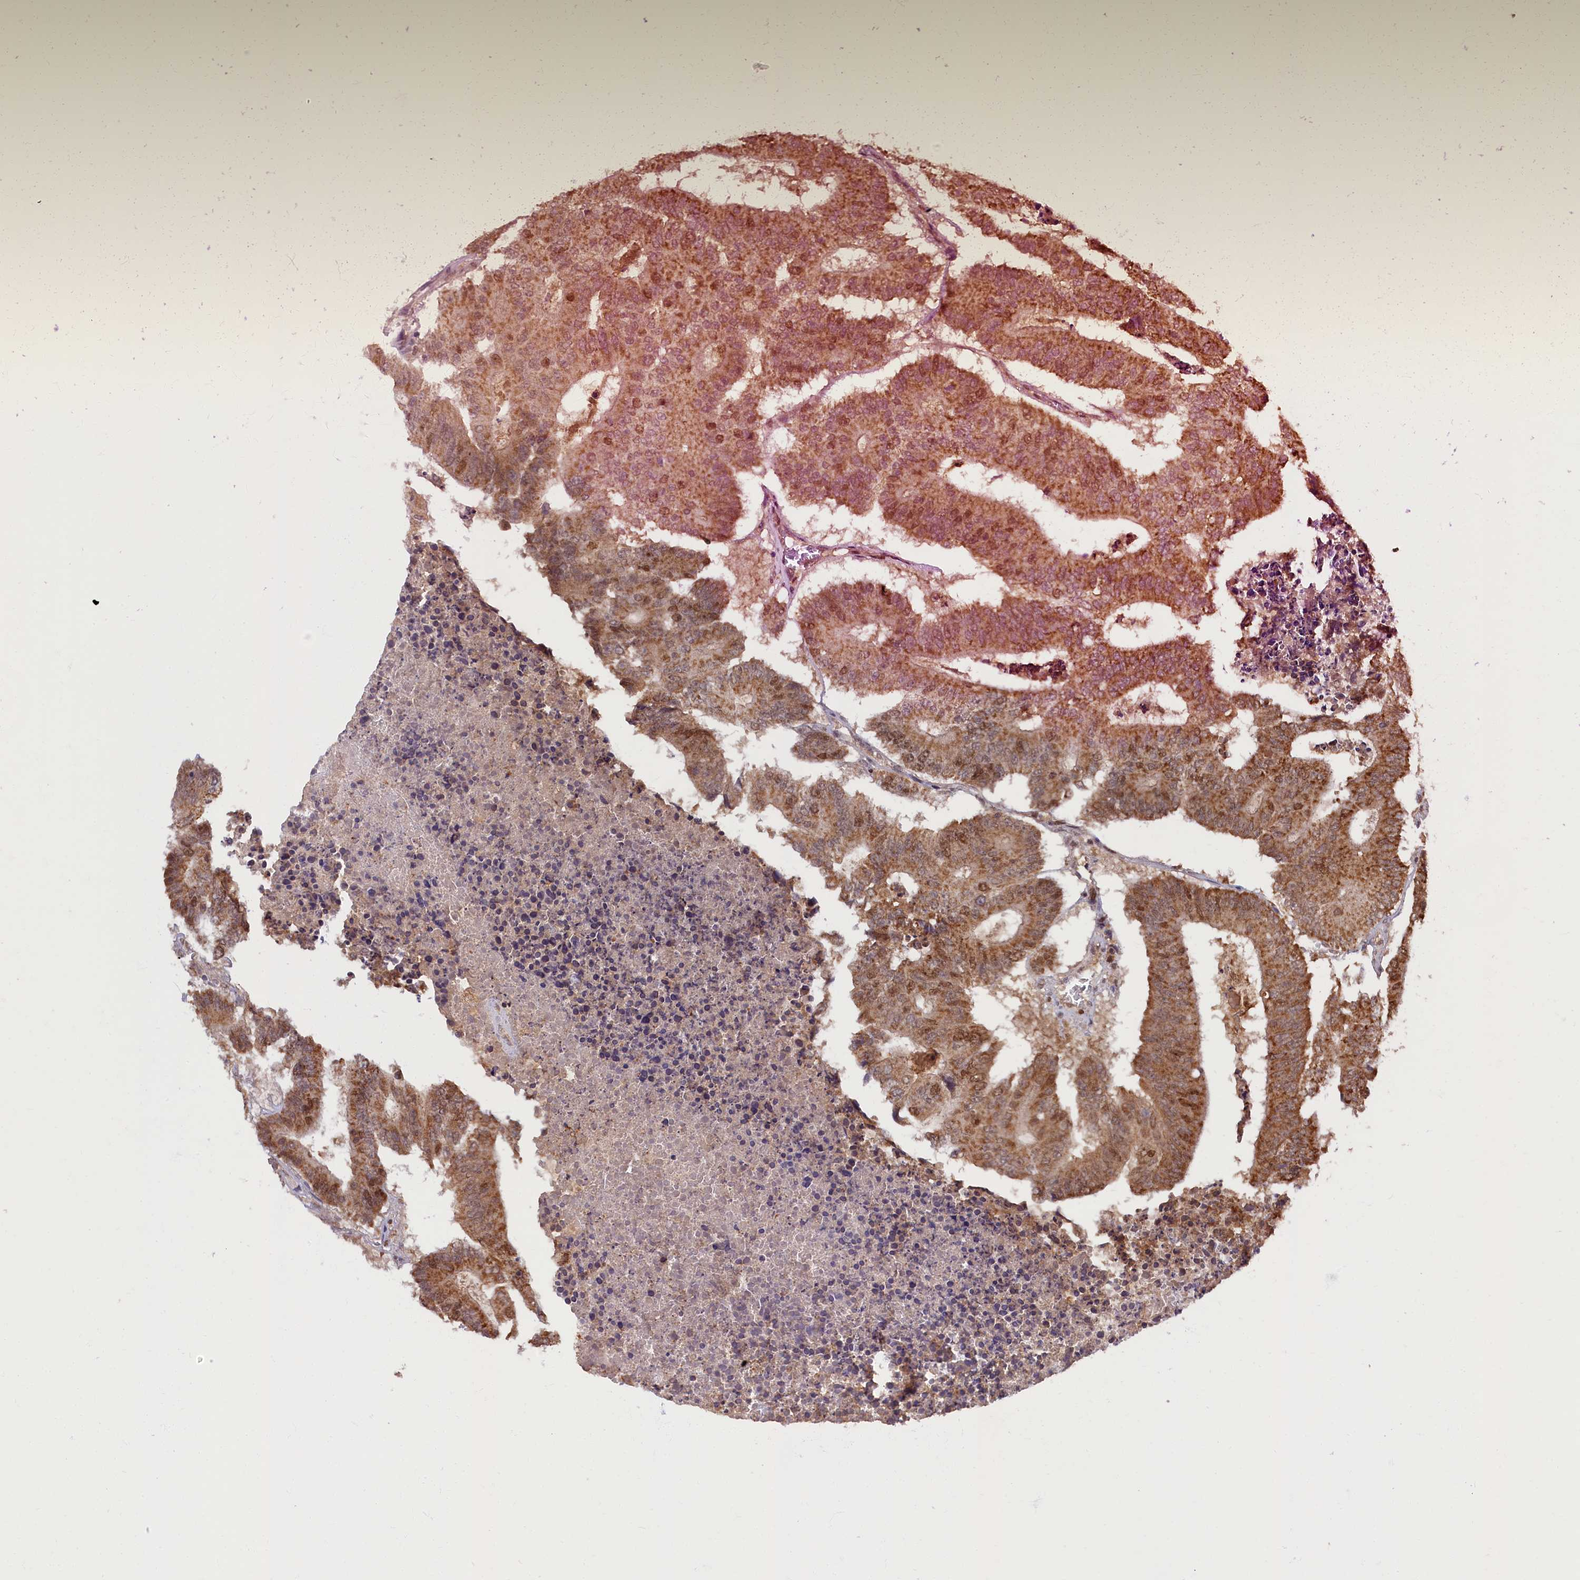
{"staining": {"intensity": "moderate", "quantity": ">75%", "location": "cytoplasmic/membranous,nuclear"}, "tissue": "colorectal cancer", "cell_type": "Tumor cells", "image_type": "cancer", "snomed": [{"axis": "morphology", "description": "Adenocarcinoma, NOS"}, {"axis": "topography", "description": "Colon"}], "caption": "Adenocarcinoma (colorectal) stained with a brown dye exhibits moderate cytoplasmic/membranous and nuclear positive expression in about >75% of tumor cells.", "gene": "BRCA1", "patient": {"sex": "male", "age": 87}}